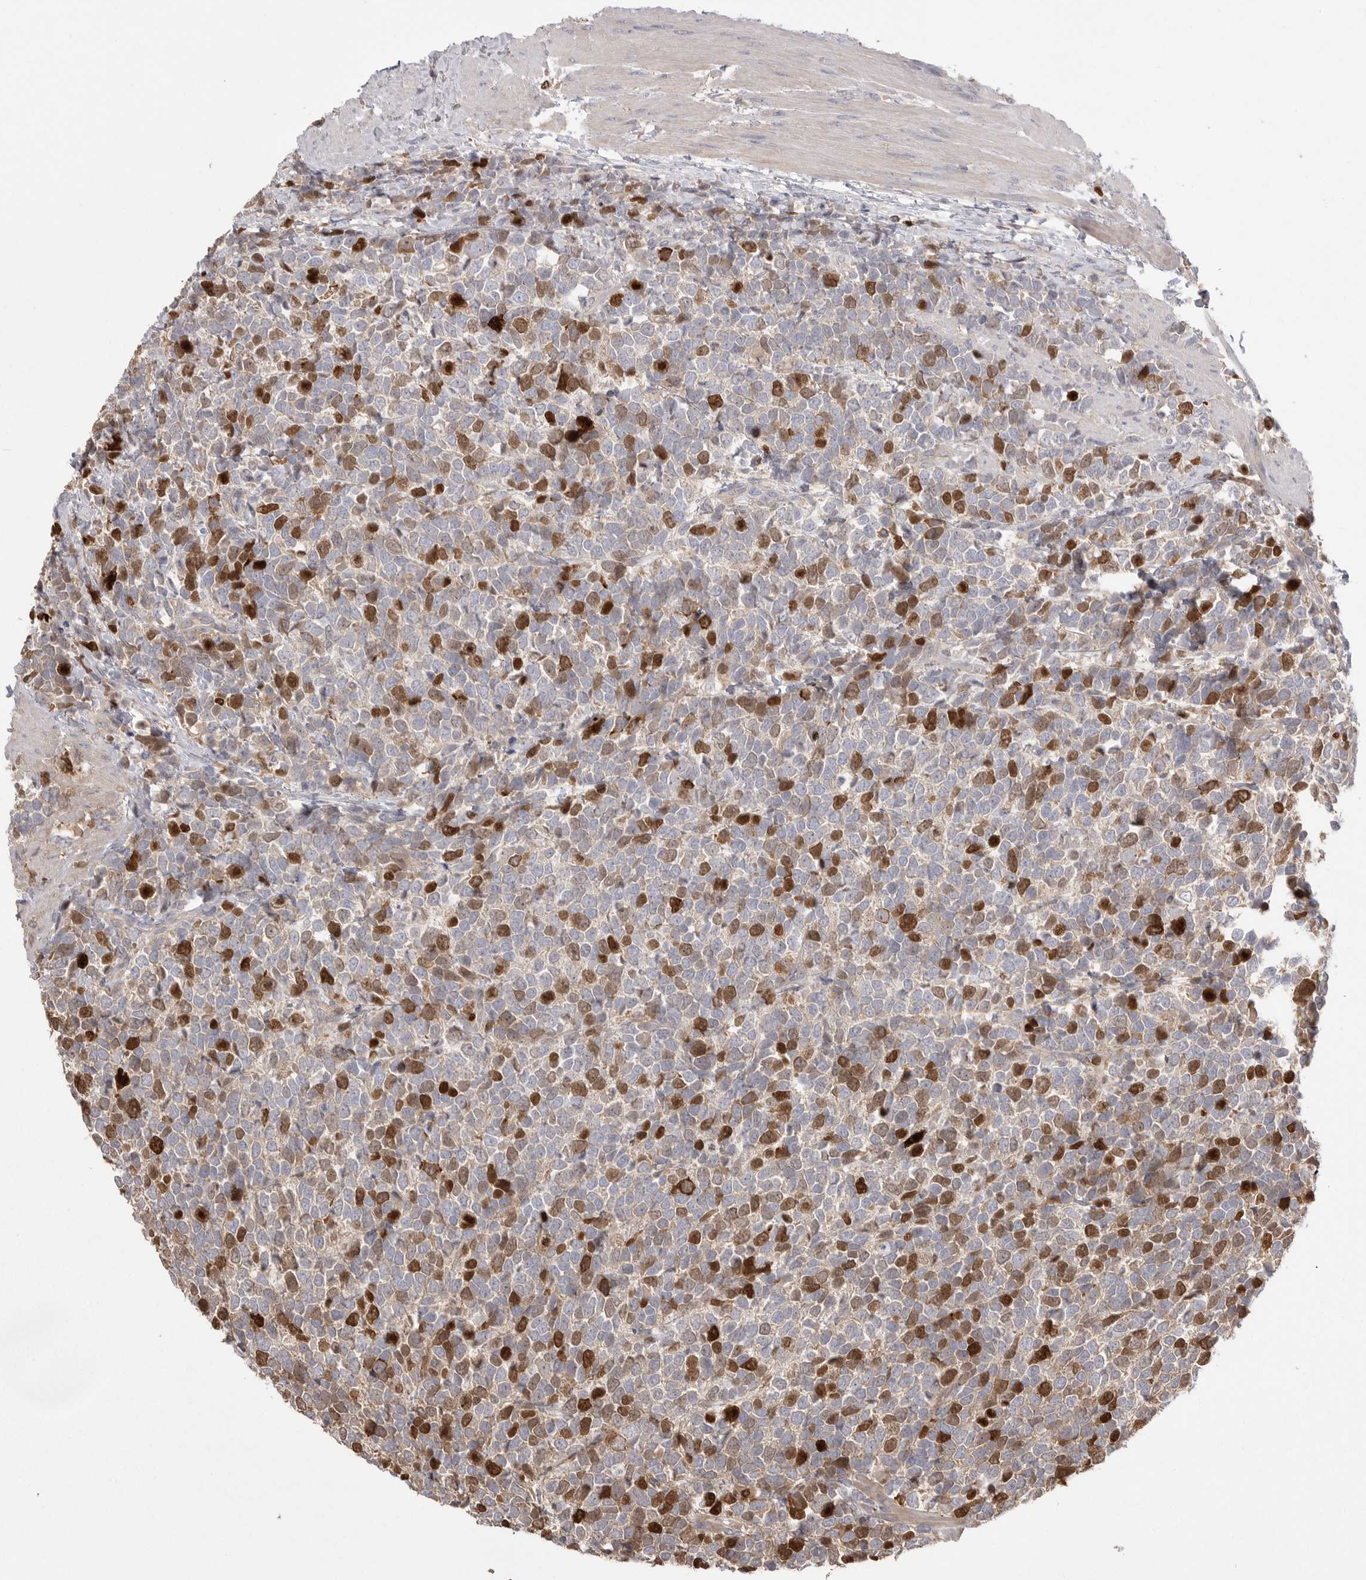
{"staining": {"intensity": "strong", "quantity": "25%-75%", "location": "nuclear"}, "tissue": "urothelial cancer", "cell_type": "Tumor cells", "image_type": "cancer", "snomed": [{"axis": "morphology", "description": "Urothelial carcinoma, High grade"}, {"axis": "topography", "description": "Urinary bladder"}], "caption": "This is an image of immunohistochemistry (IHC) staining of urothelial cancer, which shows strong positivity in the nuclear of tumor cells.", "gene": "TOP2A", "patient": {"sex": "female", "age": 82}}